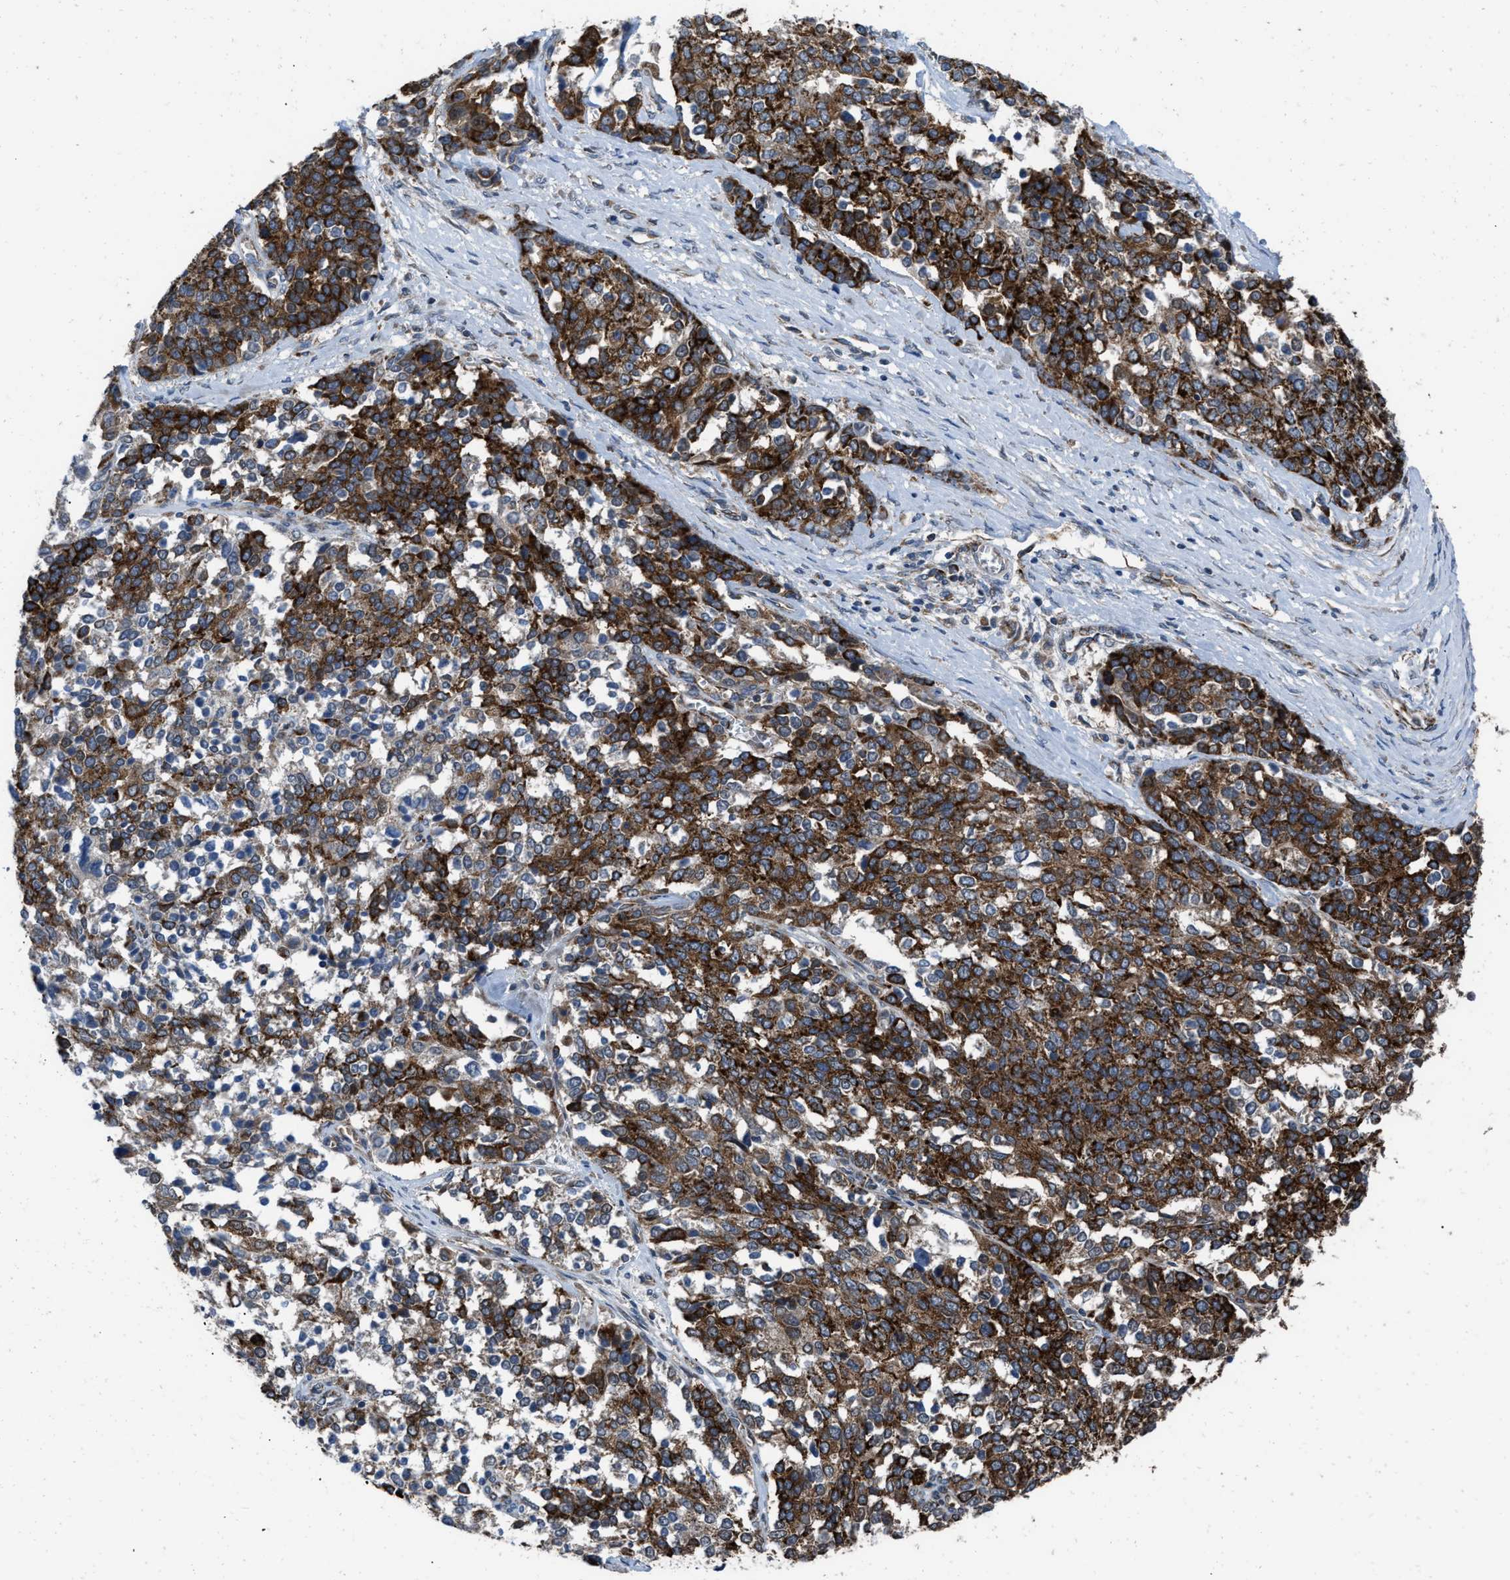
{"staining": {"intensity": "strong", "quantity": ">75%", "location": "cytoplasmic/membranous"}, "tissue": "ovarian cancer", "cell_type": "Tumor cells", "image_type": "cancer", "snomed": [{"axis": "morphology", "description": "Cystadenocarcinoma, serous, NOS"}, {"axis": "topography", "description": "Ovary"}], "caption": "IHC (DAB) staining of human ovarian cancer displays strong cytoplasmic/membranous protein expression in about >75% of tumor cells. (DAB (3,3'-diaminobenzidine) = brown stain, brightfield microscopy at high magnification).", "gene": "AKAP1", "patient": {"sex": "female", "age": 44}}